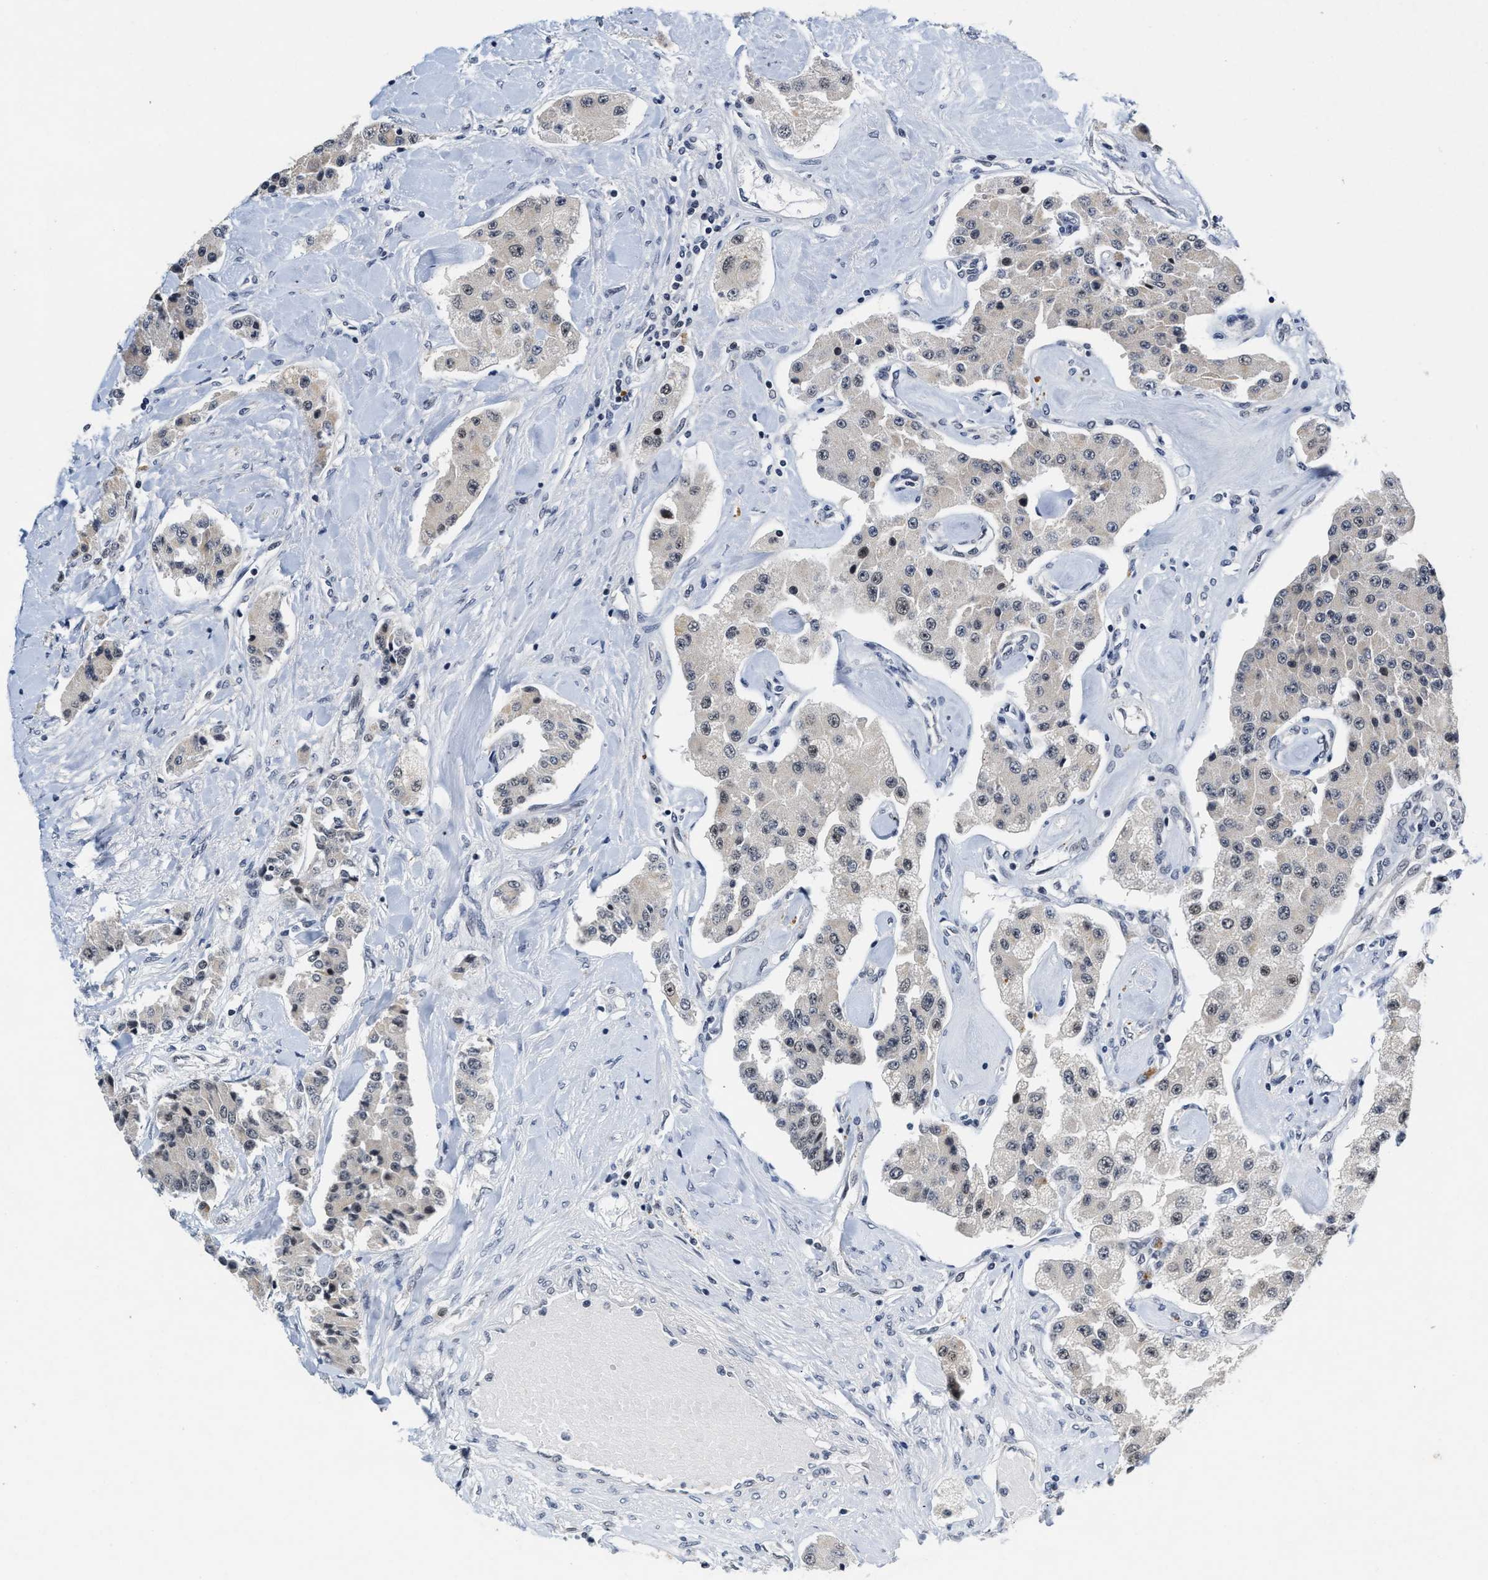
{"staining": {"intensity": "negative", "quantity": "none", "location": "none"}, "tissue": "carcinoid", "cell_type": "Tumor cells", "image_type": "cancer", "snomed": [{"axis": "morphology", "description": "Carcinoid, malignant, NOS"}, {"axis": "topography", "description": "Pancreas"}], "caption": "Carcinoid was stained to show a protein in brown. There is no significant expression in tumor cells. (DAB IHC, high magnification).", "gene": "INIP", "patient": {"sex": "male", "age": 41}}